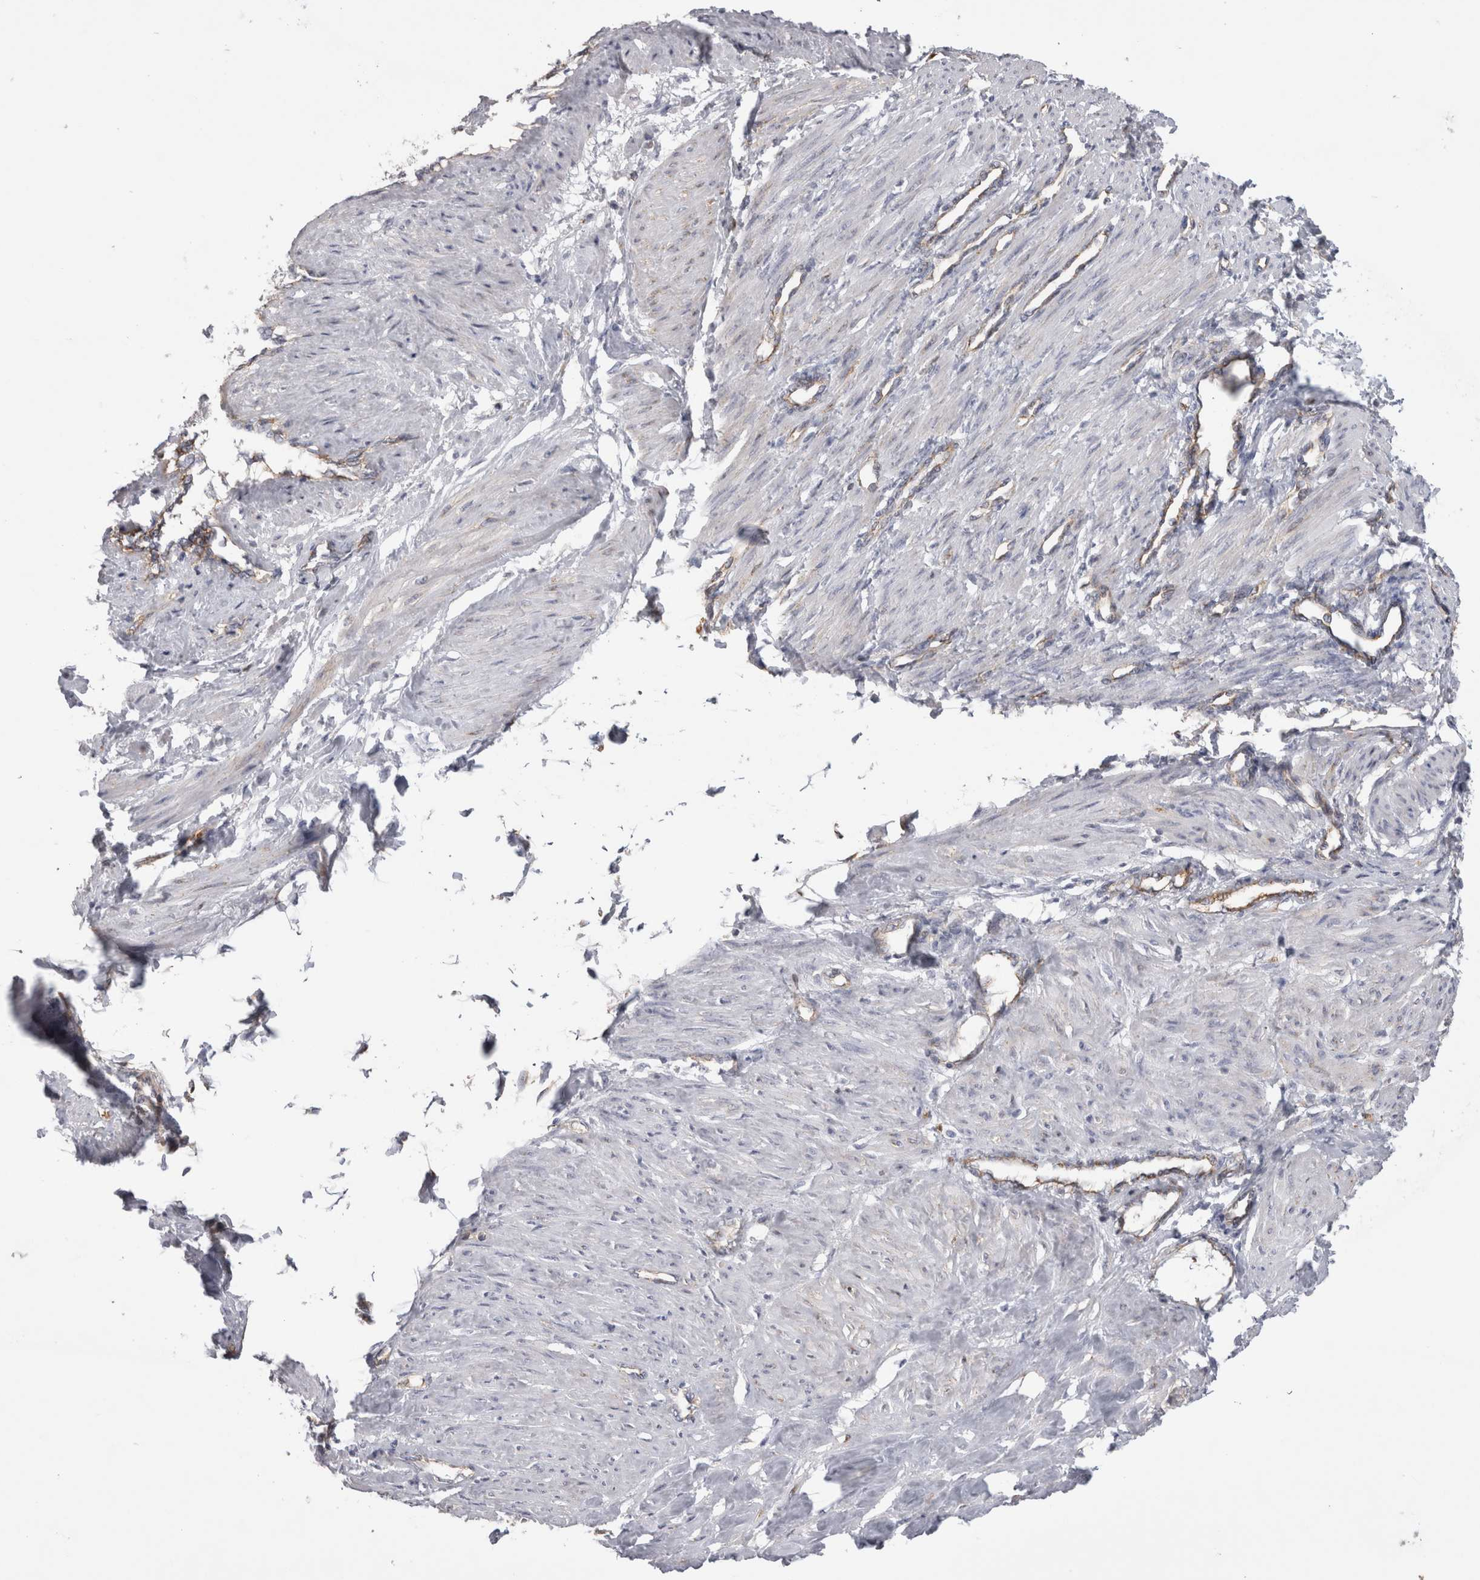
{"staining": {"intensity": "negative", "quantity": "none", "location": "none"}, "tissue": "smooth muscle", "cell_type": "Smooth muscle cells", "image_type": "normal", "snomed": [{"axis": "morphology", "description": "Normal tissue, NOS"}, {"axis": "topography", "description": "Endometrium"}], "caption": "Immunohistochemistry photomicrograph of benign smooth muscle: human smooth muscle stained with DAB exhibits no significant protein expression in smooth muscle cells.", "gene": "ATXN3L", "patient": {"sex": "female", "age": 33}}